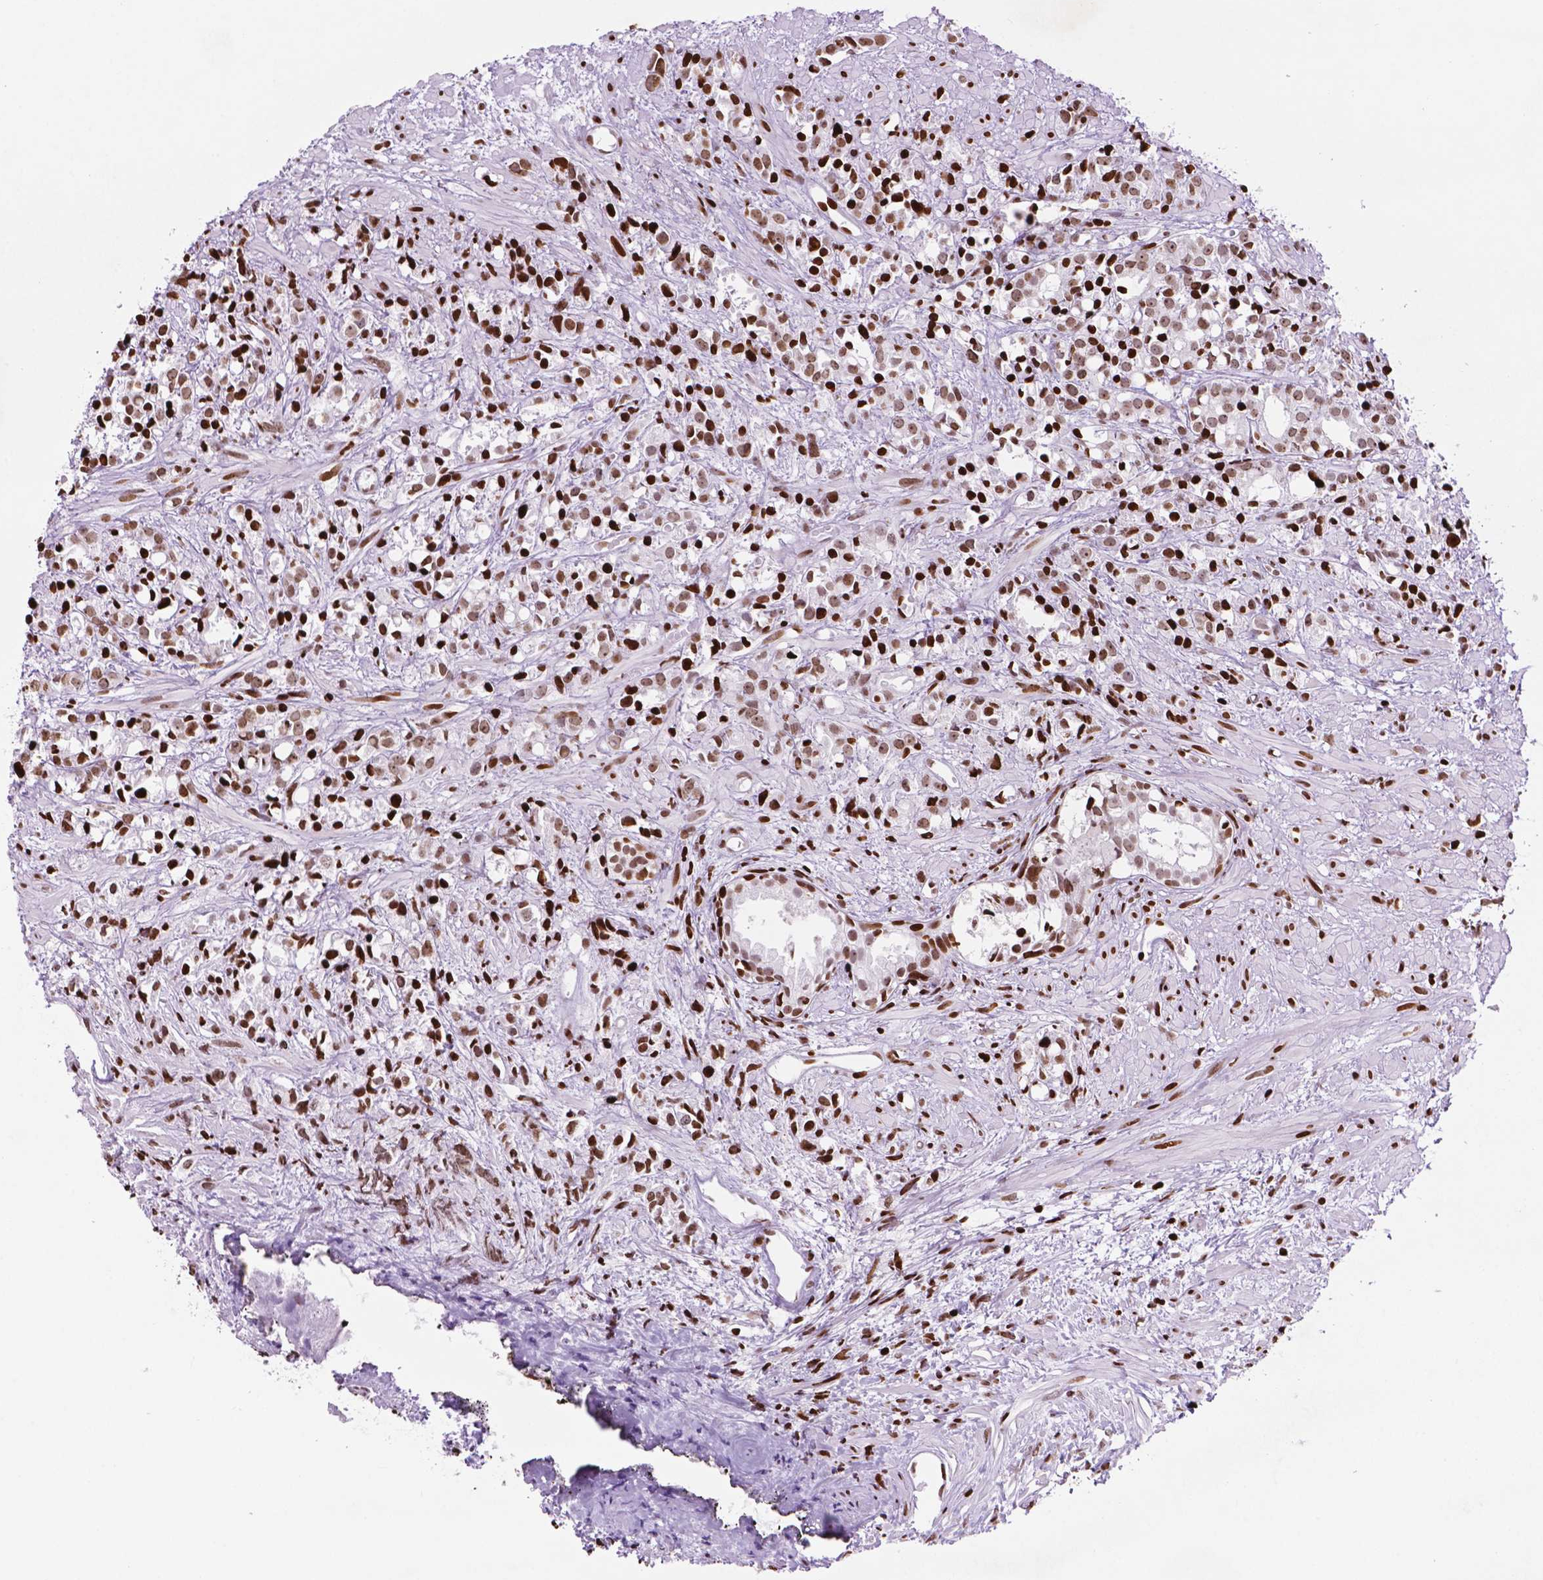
{"staining": {"intensity": "strong", "quantity": ">75%", "location": "nuclear"}, "tissue": "prostate cancer", "cell_type": "Tumor cells", "image_type": "cancer", "snomed": [{"axis": "morphology", "description": "Adenocarcinoma, High grade"}, {"axis": "topography", "description": "Prostate"}], "caption": "This is a photomicrograph of immunohistochemistry (IHC) staining of prostate high-grade adenocarcinoma, which shows strong positivity in the nuclear of tumor cells.", "gene": "TMEM250", "patient": {"sex": "male", "age": 79}}